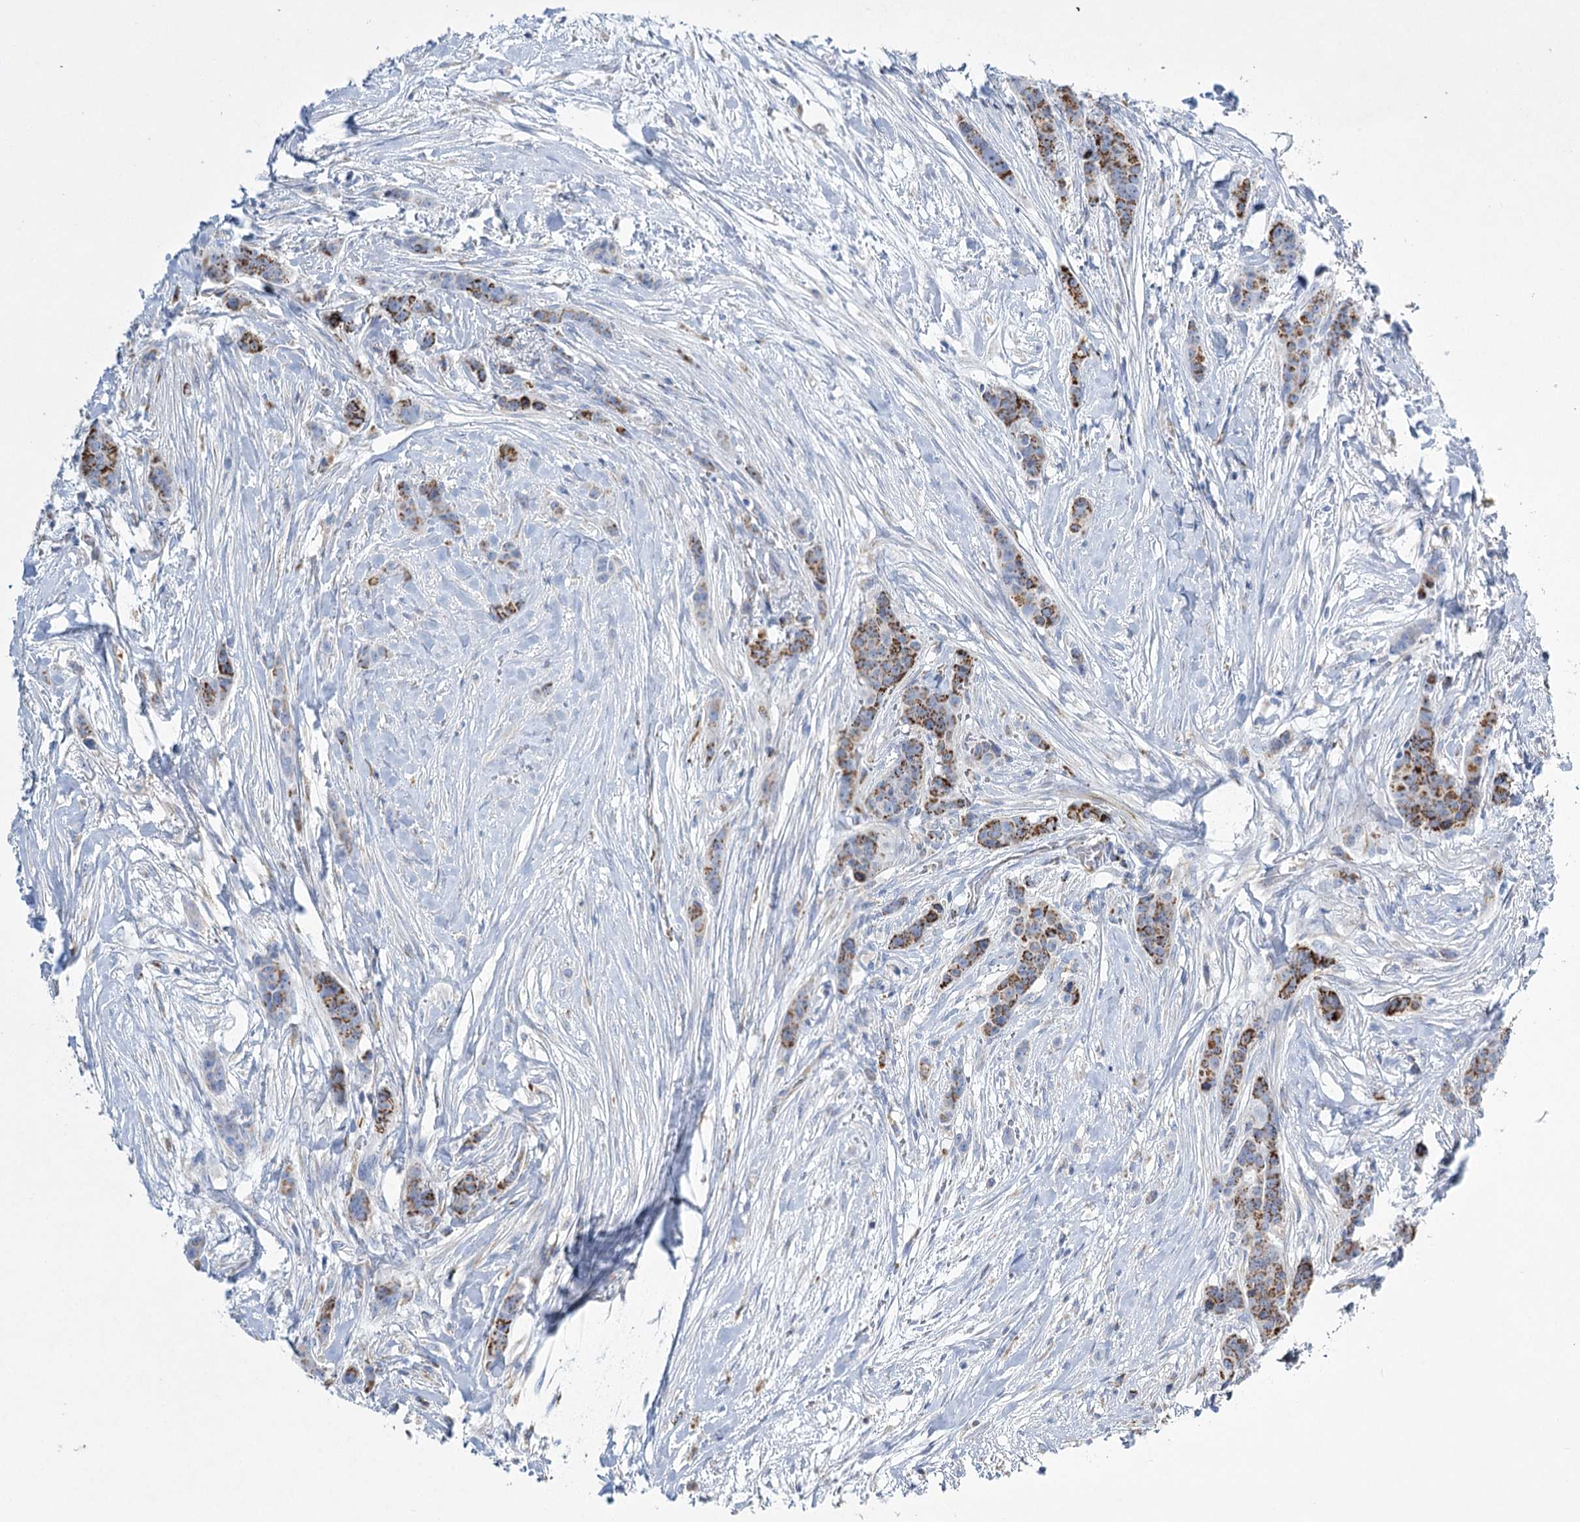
{"staining": {"intensity": "strong", "quantity": ">75%", "location": "cytoplasmic/membranous"}, "tissue": "breast cancer", "cell_type": "Tumor cells", "image_type": "cancer", "snomed": [{"axis": "morphology", "description": "Duct carcinoma"}, {"axis": "topography", "description": "Breast"}], "caption": "Immunohistochemical staining of human breast cancer shows strong cytoplasmic/membranous protein positivity in approximately >75% of tumor cells.", "gene": "DHTKD1", "patient": {"sex": "female", "age": 40}}